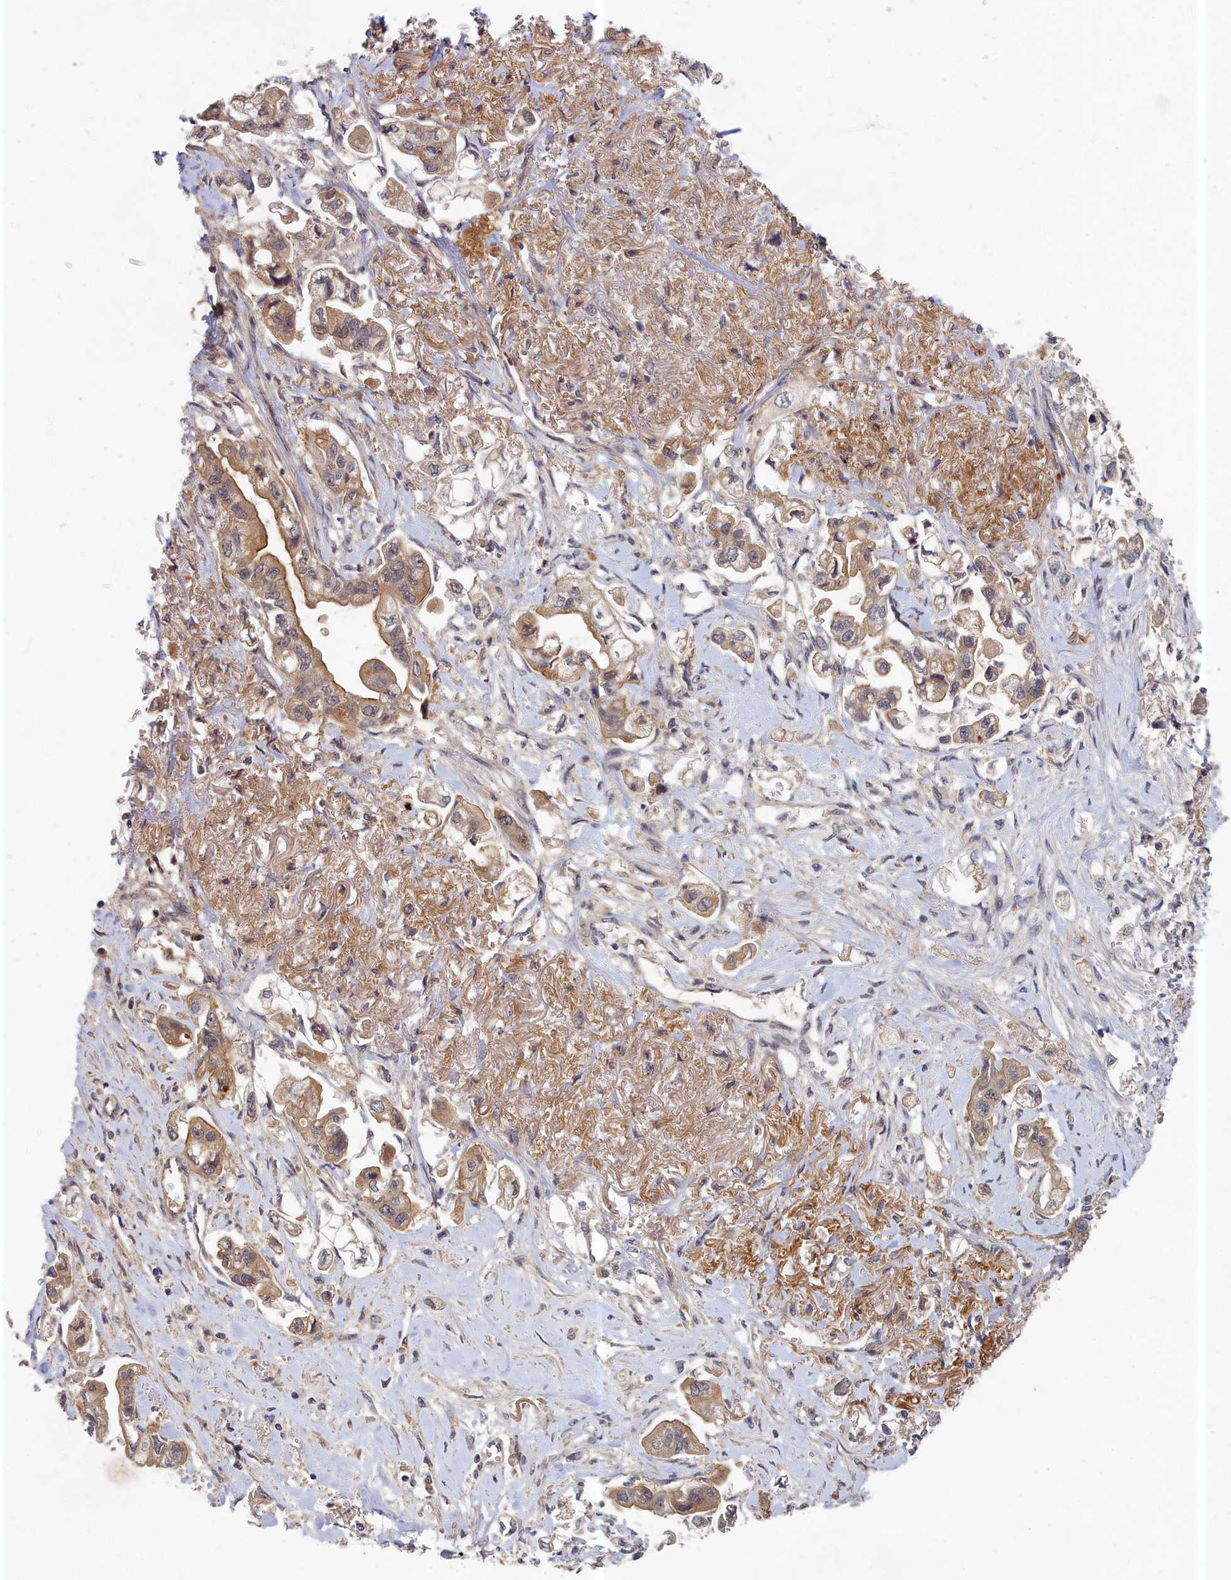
{"staining": {"intensity": "moderate", "quantity": ">75%", "location": "cytoplasmic/membranous"}, "tissue": "stomach cancer", "cell_type": "Tumor cells", "image_type": "cancer", "snomed": [{"axis": "morphology", "description": "Adenocarcinoma, NOS"}, {"axis": "topography", "description": "Stomach"}], "caption": "Stomach adenocarcinoma stained for a protein reveals moderate cytoplasmic/membranous positivity in tumor cells. Immunohistochemistry stains the protein in brown and the nuclei are stained blue.", "gene": "EARS2", "patient": {"sex": "male", "age": 62}}